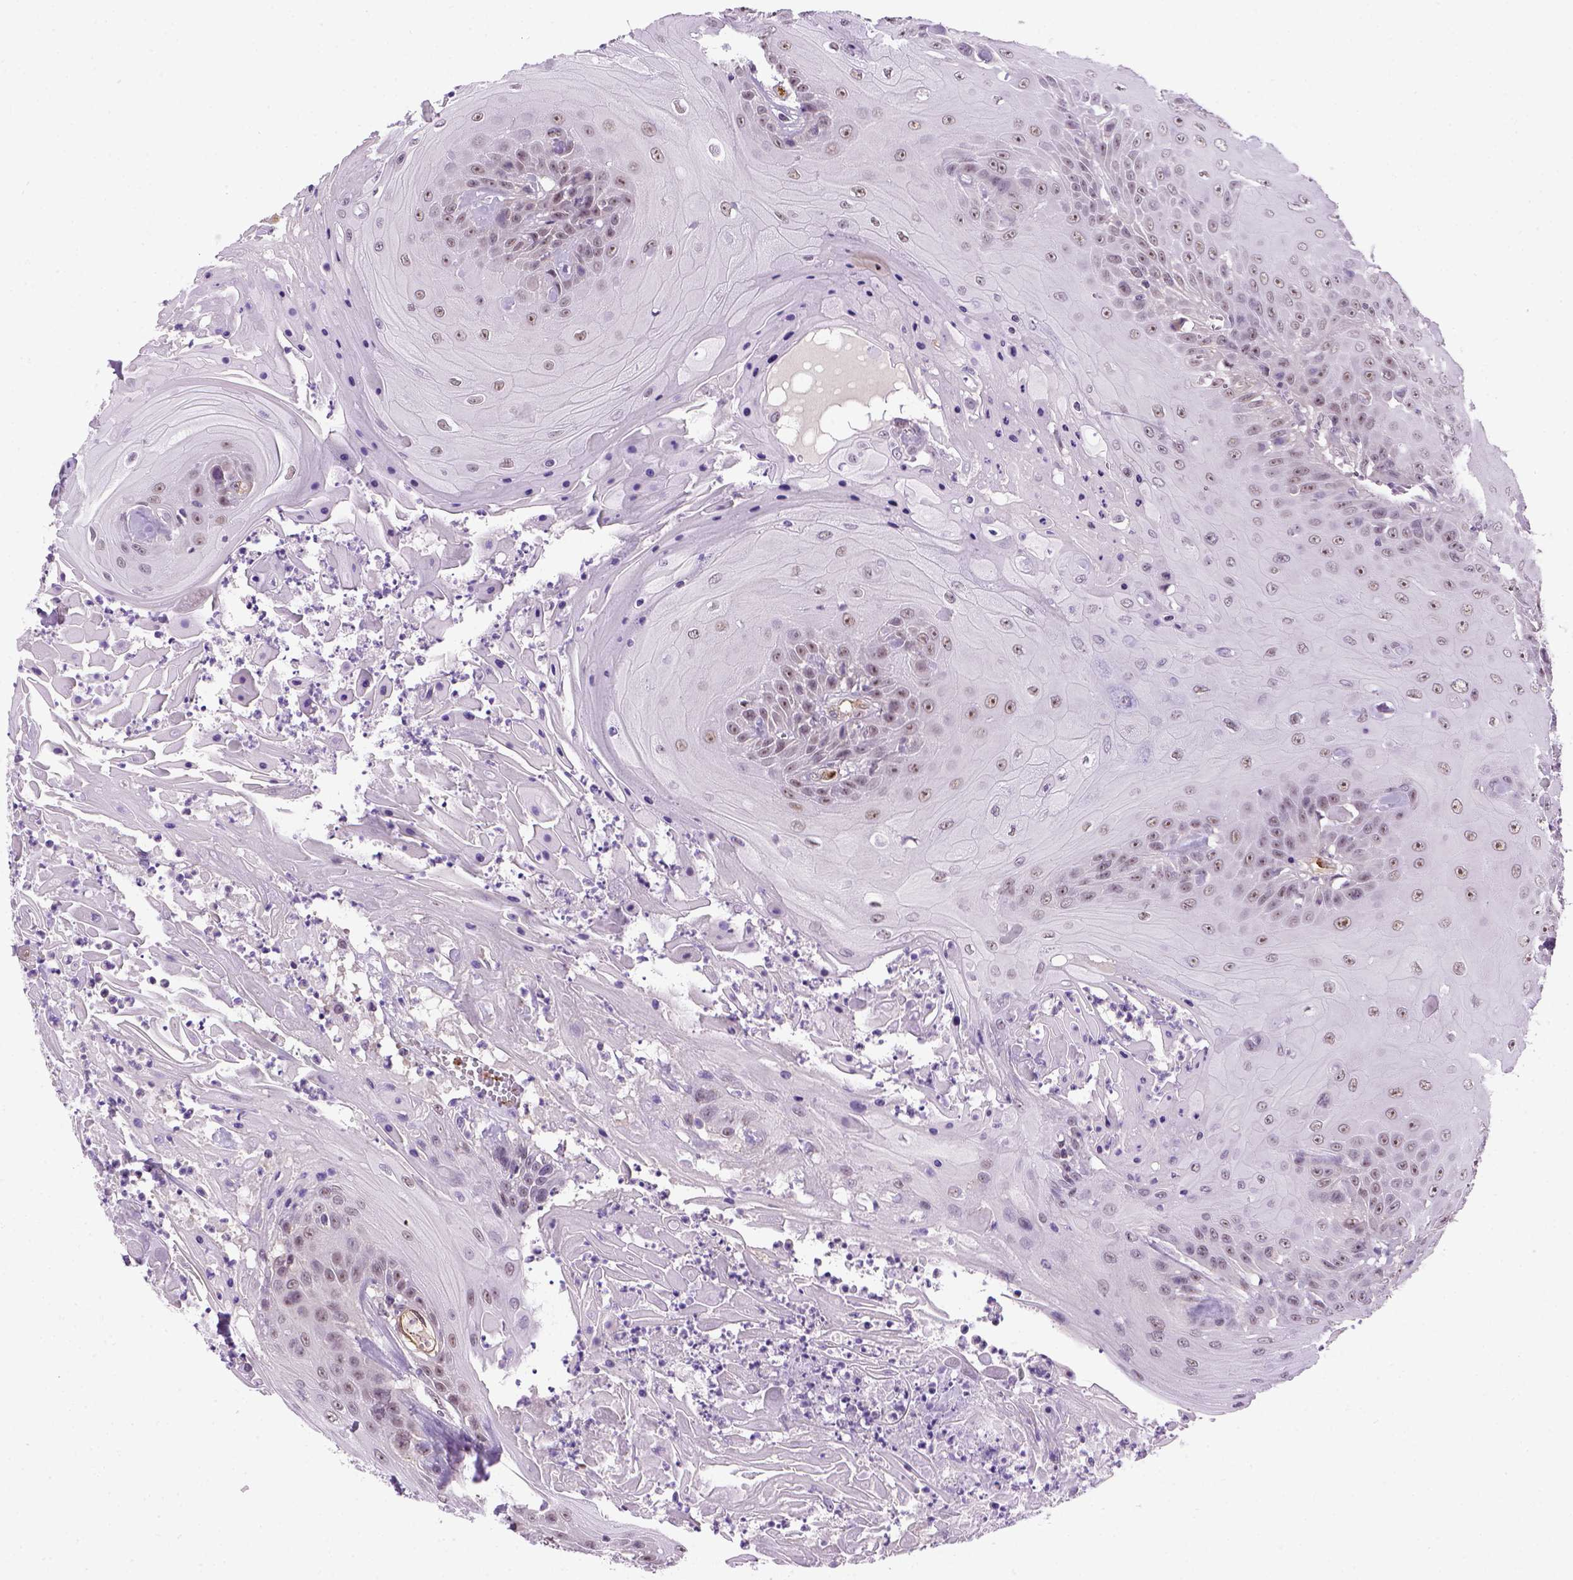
{"staining": {"intensity": "negative", "quantity": "none", "location": "none"}, "tissue": "head and neck cancer", "cell_type": "Tumor cells", "image_type": "cancer", "snomed": [{"axis": "morphology", "description": "Squamous cell carcinoma, NOS"}, {"axis": "topography", "description": "Skin"}, {"axis": "topography", "description": "Head-Neck"}], "caption": "DAB immunohistochemical staining of human head and neck cancer (squamous cell carcinoma) shows no significant positivity in tumor cells.", "gene": "VWF", "patient": {"sex": "male", "age": 80}}